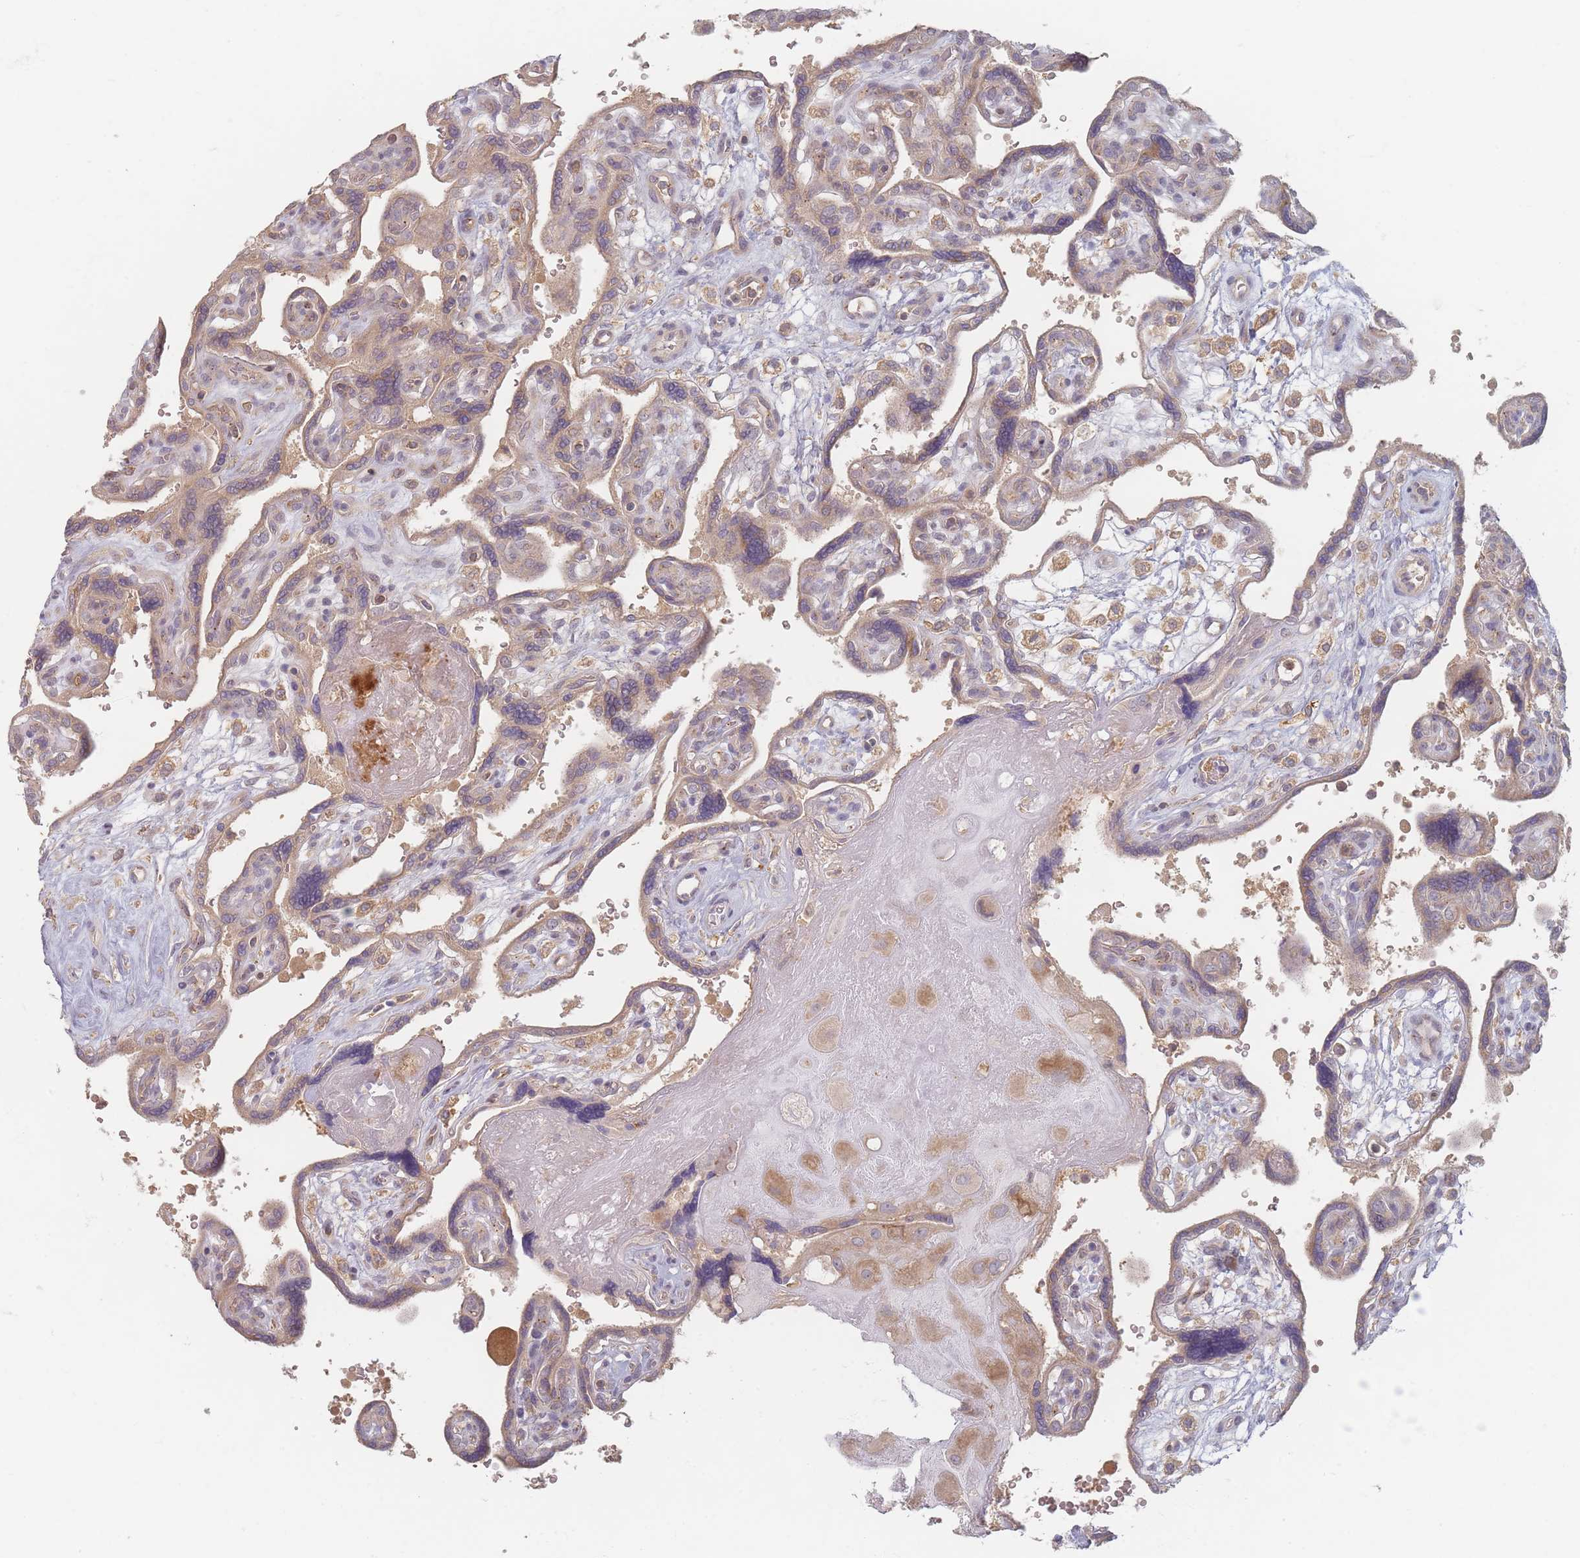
{"staining": {"intensity": "moderate", "quantity": ">75%", "location": "cytoplasmic/membranous"}, "tissue": "placenta", "cell_type": "Decidual cells", "image_type": "normal", "snomed": [{"axis": "morphology", "description": "Normal tissue, NOS"}, {"axis": "topography", "description": "Placenta"}], "caption": "Brown immunohistochemical staining in unremarkable placenta demonstrates moderate cytoplasmic/membranous staining in approximately >75% of decidual cells. (brown staining indicates protein expression, while blue staining denotes nuclei).", "gene": "SLC35F3", "patient": {"sex": "female", "age": 39}}